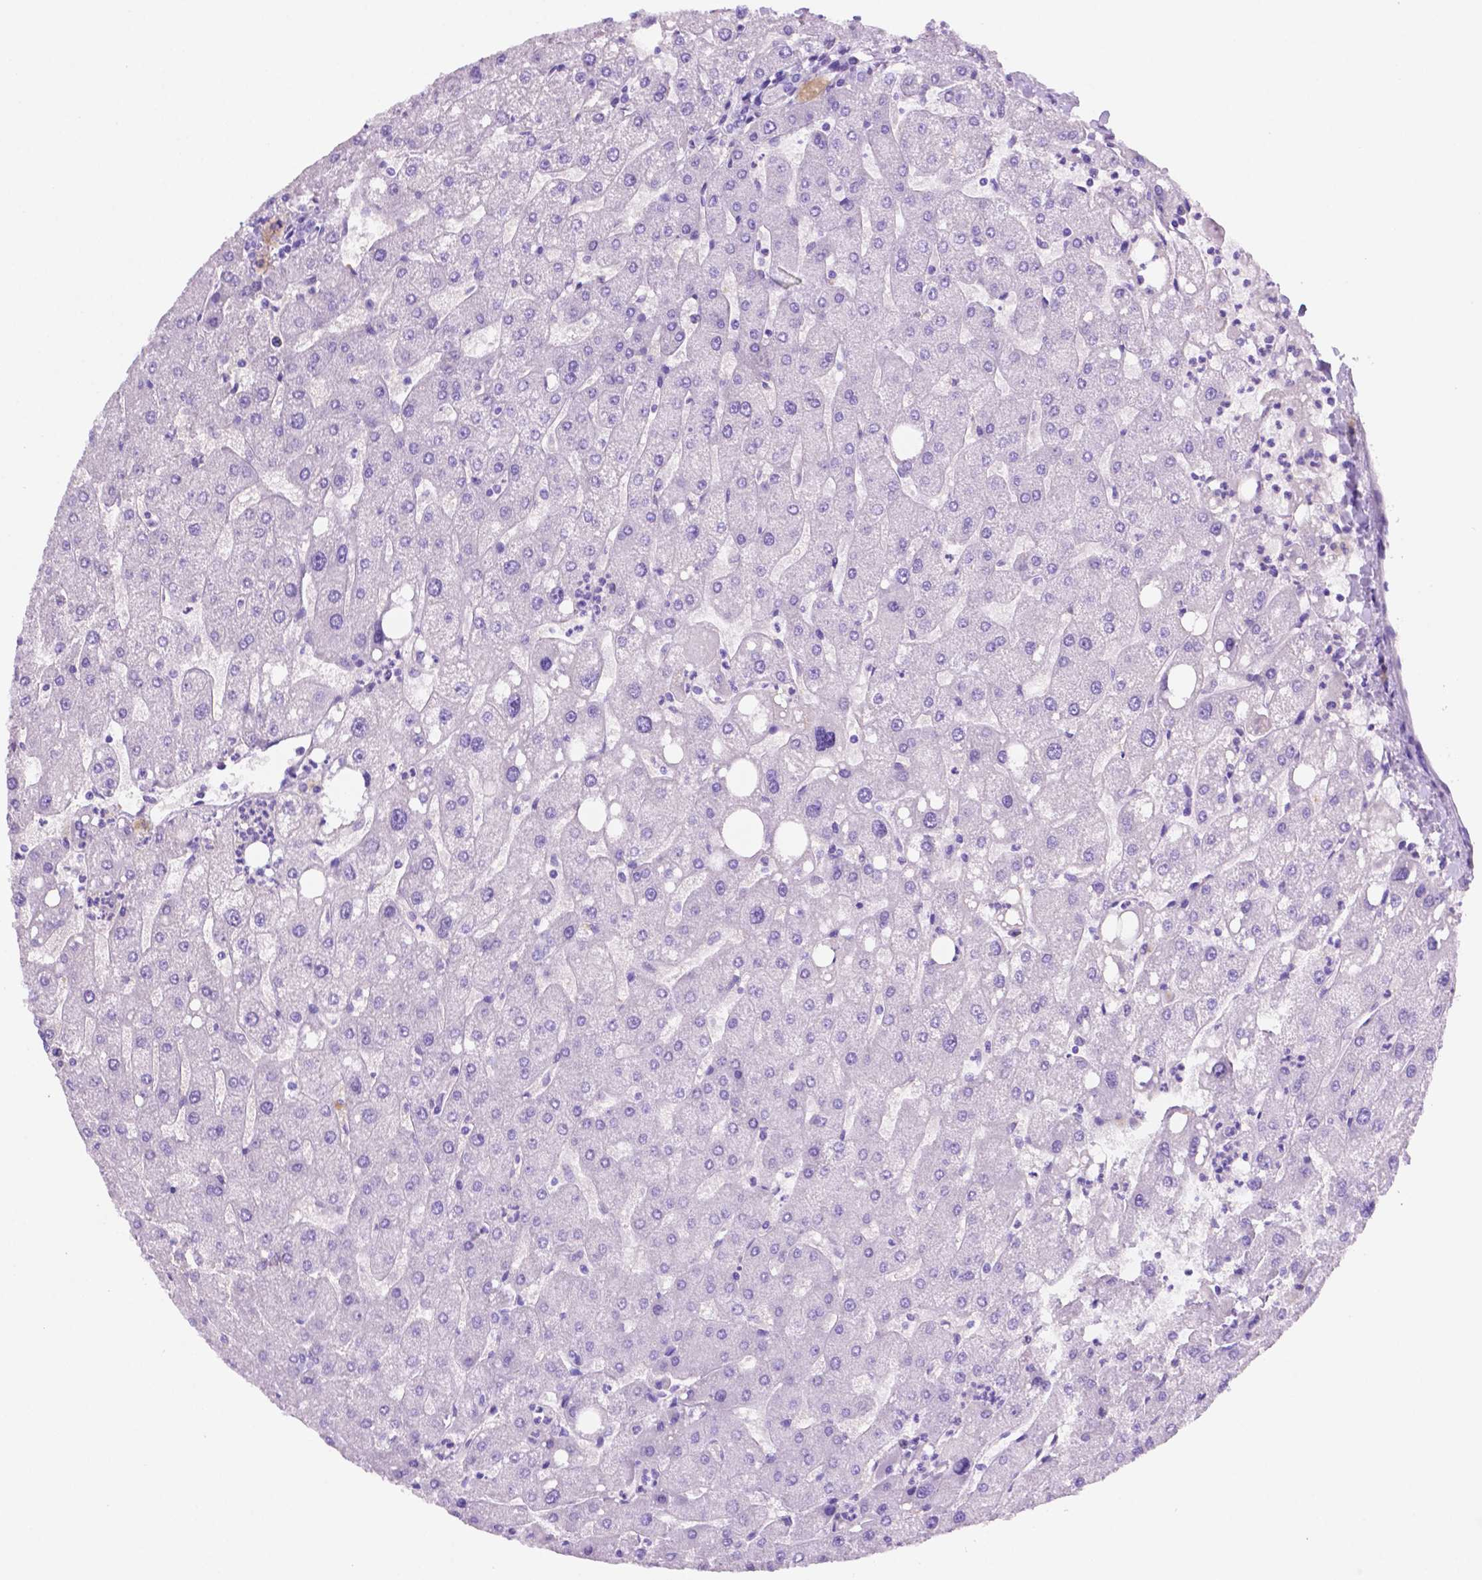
{"staining": {"intensity": "negative", "quantity": "none", "location": "none"}, "tissue": "liver", "cell_type": "Cholangiocytes", "image_type": "normal", "snomed": [{"axis": "morphology", "description": "Normal tissue, NOS"}, {"axis": "topography", "description": "Liver"}], "caption": "Protein analysis of unremarkable liver shows no significant positivity in cholangiocytes.", "gene": "FOXB2", "patient": {"sex": "male", "age": 67}}